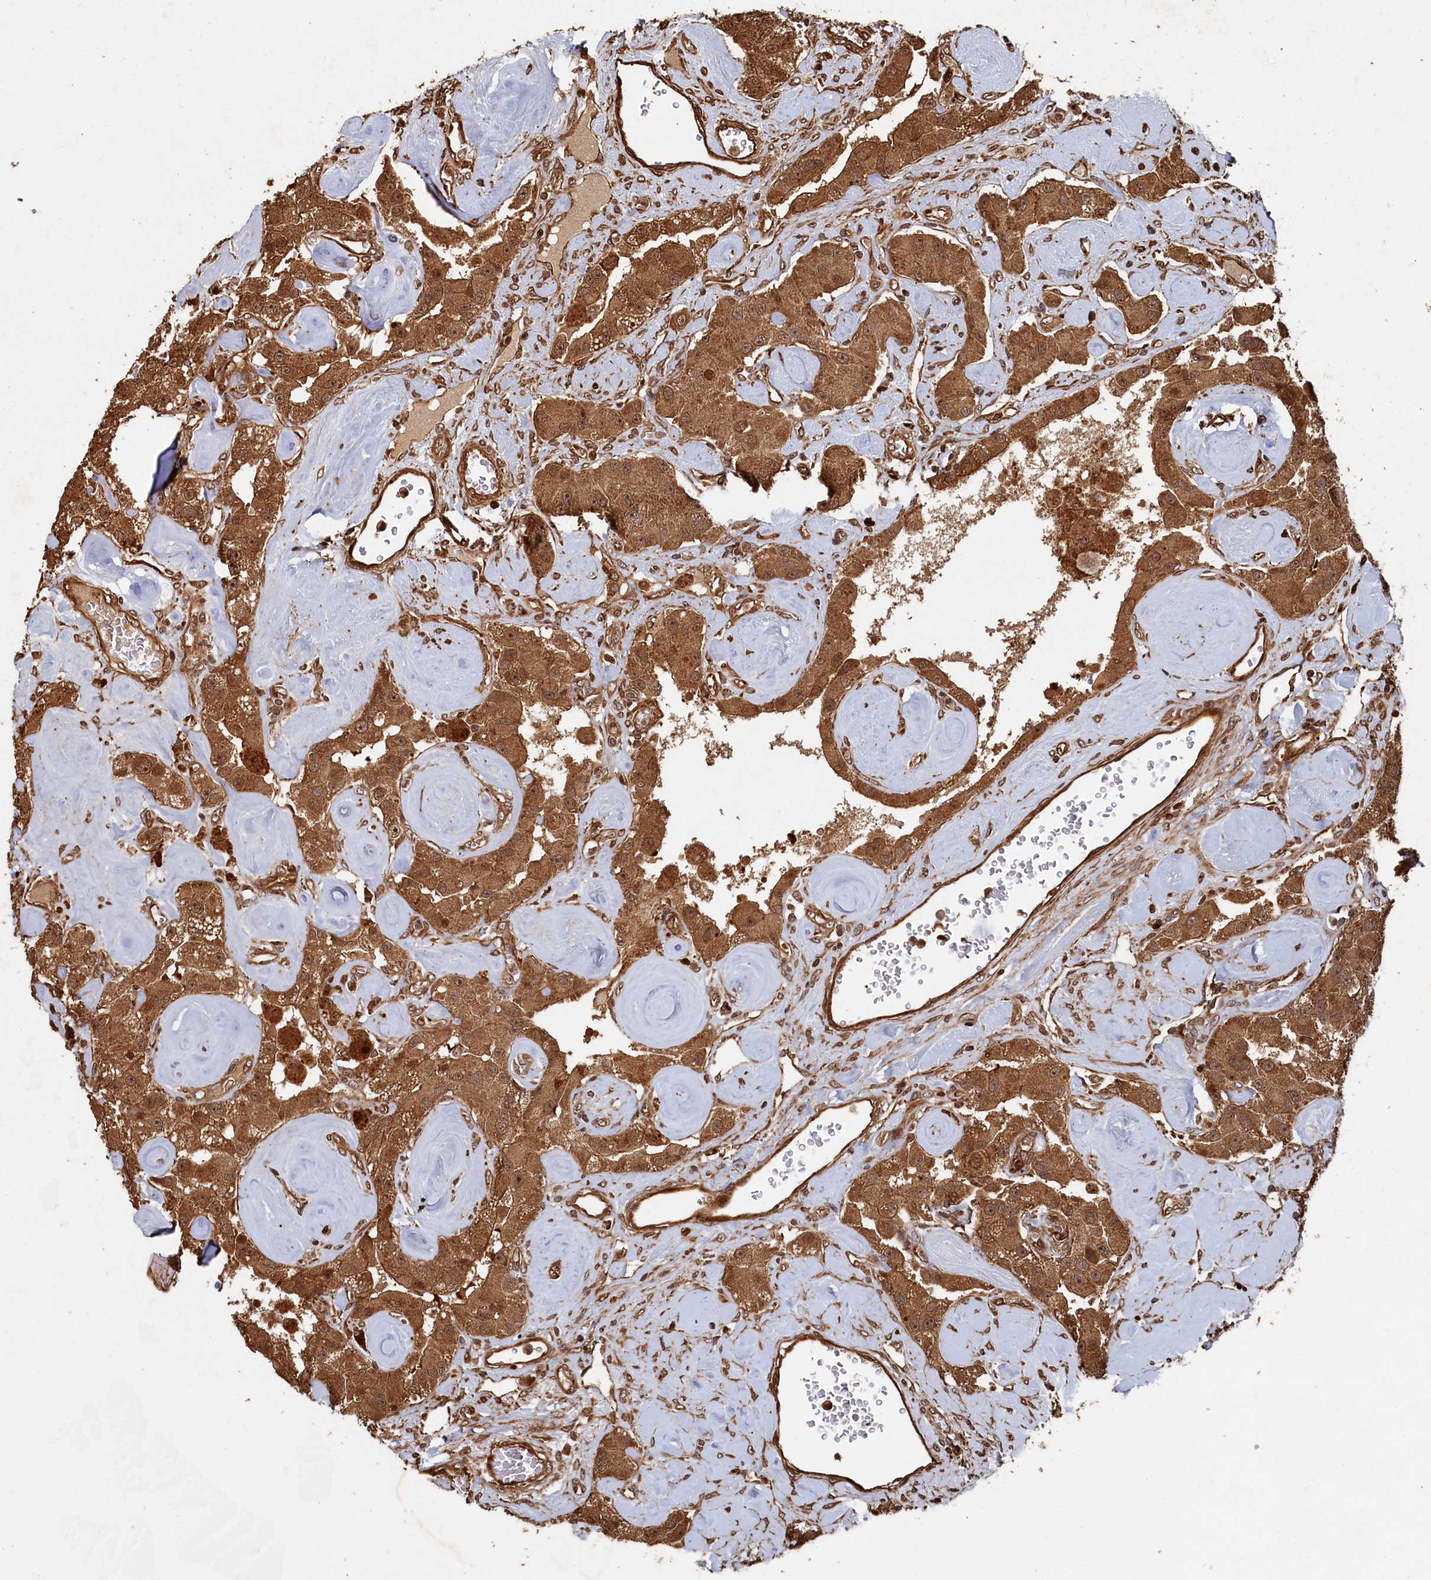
{"staining": {"intensity": "moderate", "quantity": ">75%", "location": "cytoplasmic/membranous,nuclear"}, "tissue": "carcinoid", "cell_type": "Tumor cells", "image_type": "cancer", "snomed": [{"axis": "morphology", "description": "Carcinoid, malignant, NOS"}, {"axis": "topography", "description": "Pancreas"}], "caption": "Immunohistochemistry photomicrograph of neoplastic tissue: human malignant carcinoid stained using IHC displays medium levels of moderate protein expression localized specifically in the cytoplasmic/membranous and nuclear of tumor cells, appearing as a cytoplasmic/membranous and nuclear brown color.", "gene": "PIGN", "patient": {"sex": "male", "age": 41}}